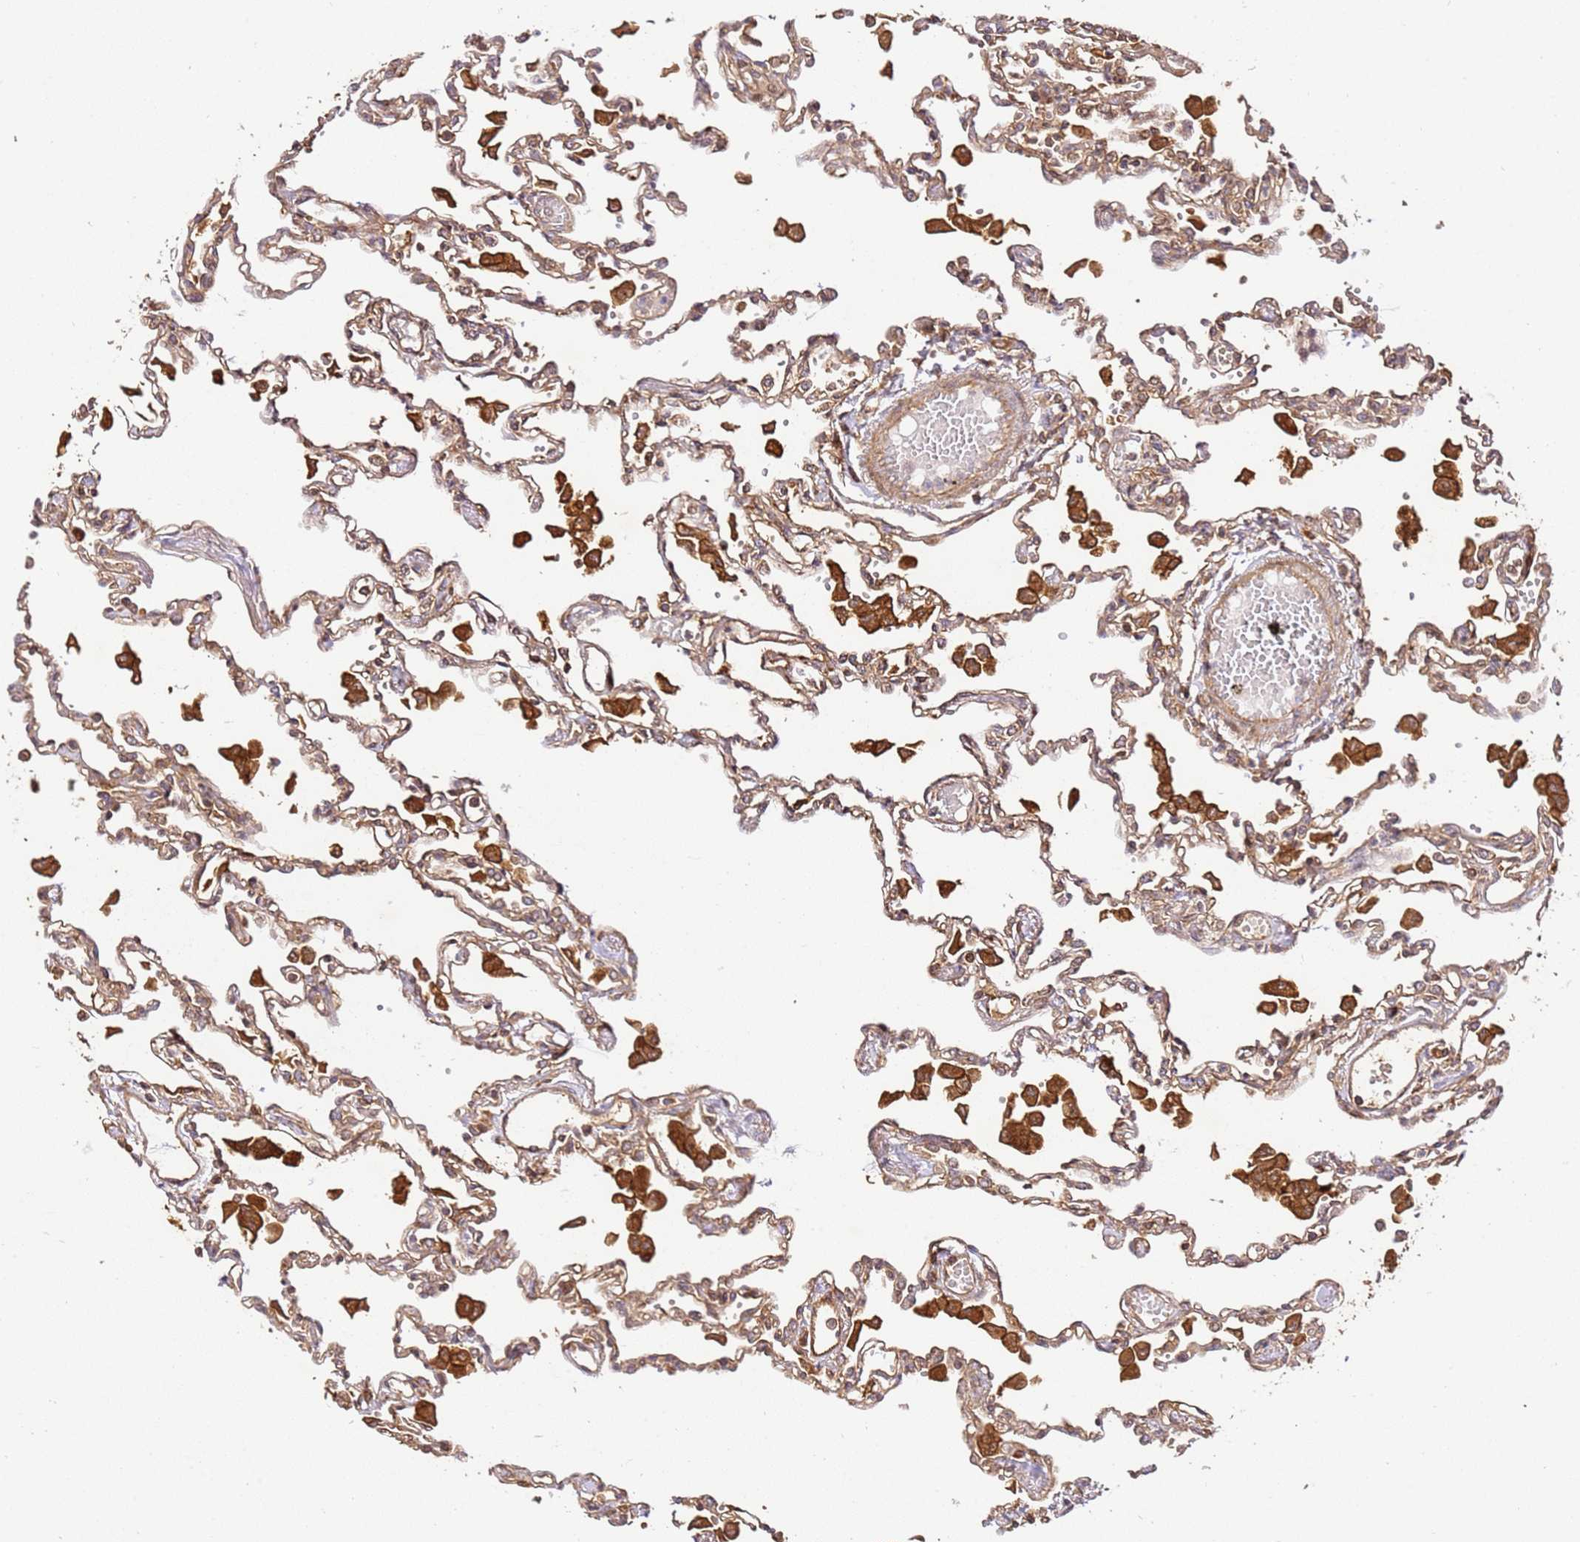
{"staining": {"intensity": "moderate", "quantity": ">75%", "location": "cytoplasmic/membranous"}, "tissue": "lung", "cell_type": "Alveolar cells", "image_type": "normal", "snomed": [{"axis": "morphology", "description": "Normal tissue, NOS"}, {"axis": "topography", "description": "Bronchus"}, {"axis": "topography", "description": "Lung"}], "caption": "Brown immunohistochemical staining in benign human lung shows moderate cytoplasmic/membranous positivity in about >75% of alveolar cells.", "gene": "KATNAL2", "patient": {"sex": "female", "age": 49}}